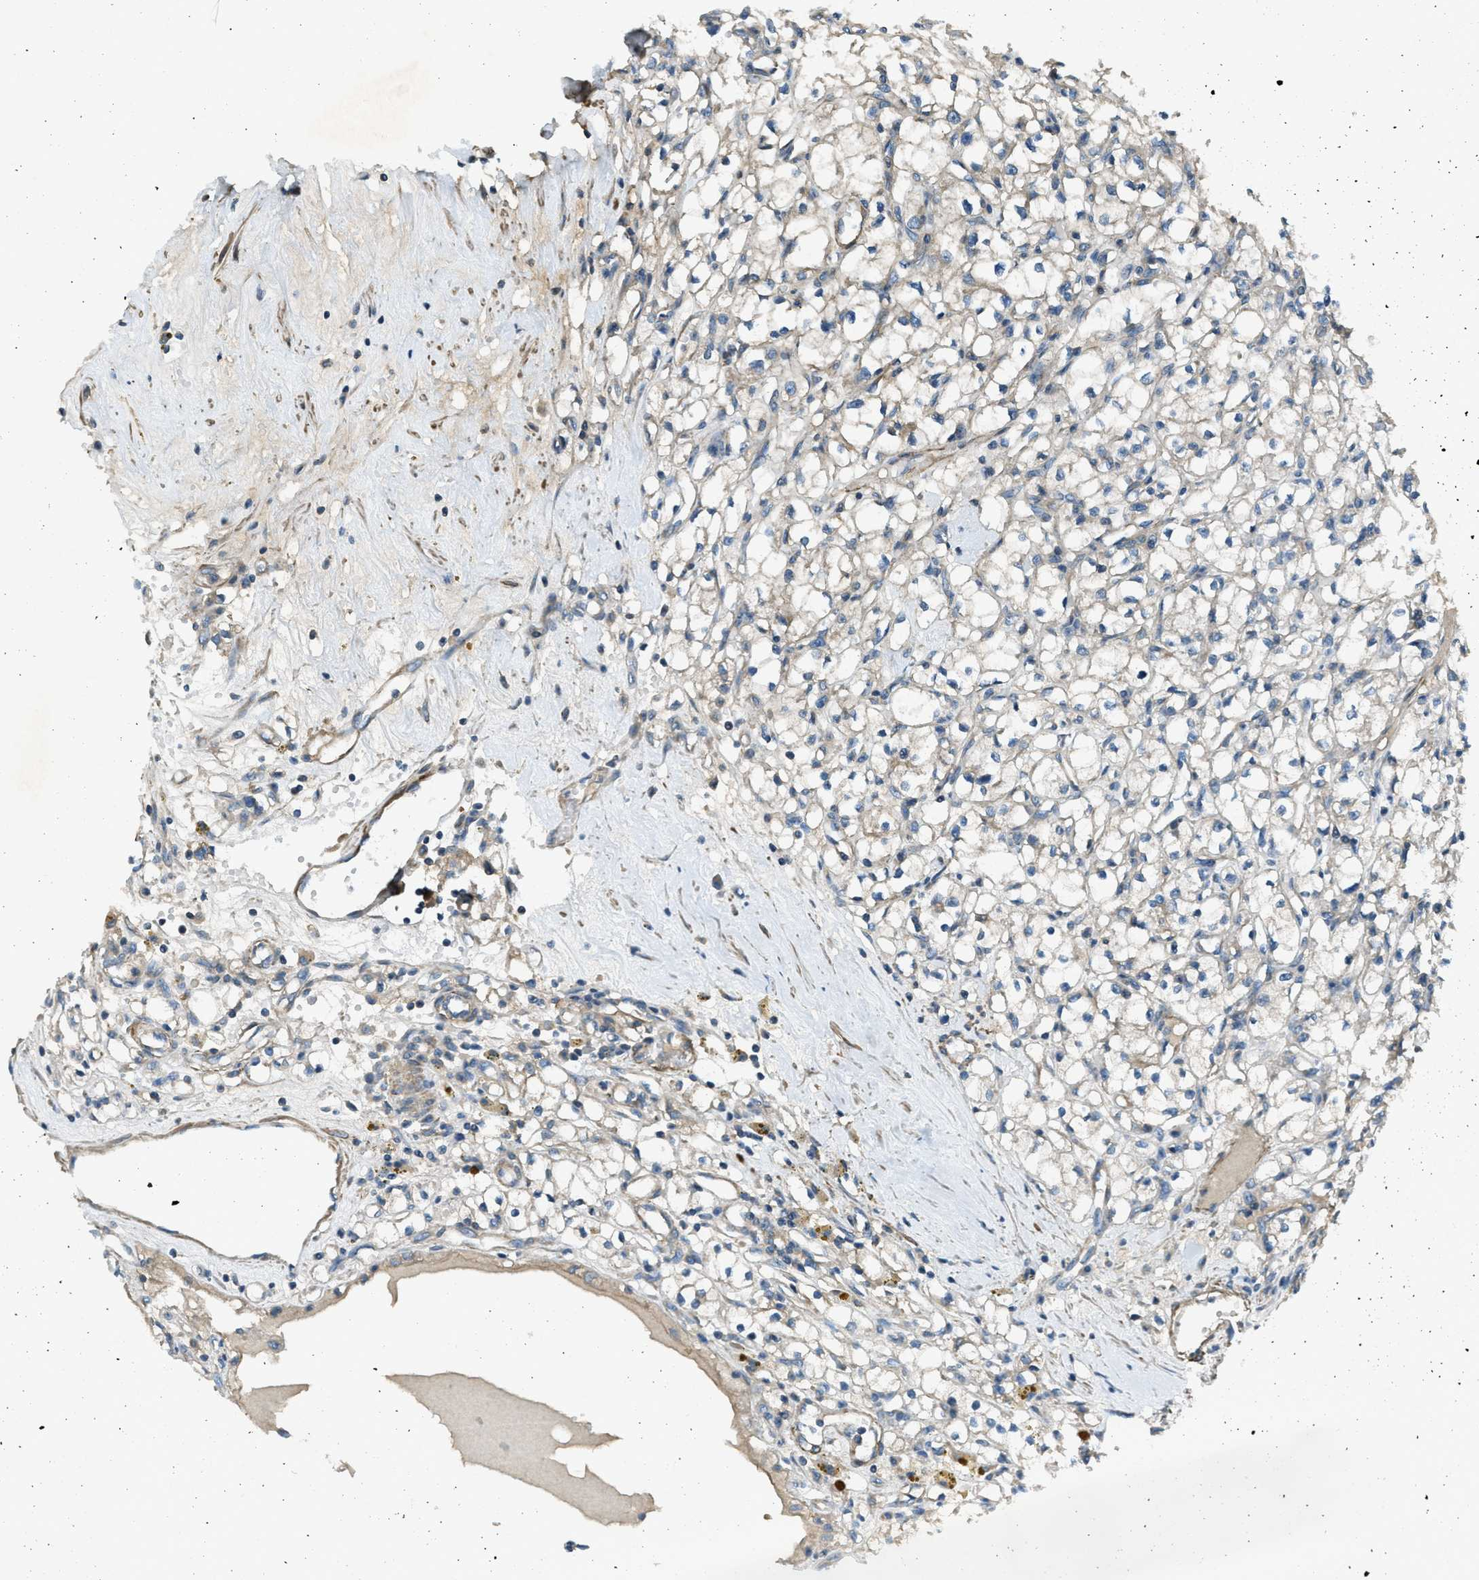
{"staining": {"intensity": "negative", "quantity": "none", "location": "none"}, "tissue": "renal cancer", "cell_type": "Tumor cells", "image_type": "cancer", "snomed": [{"axis": "morphology", "description": "Adenocarcinoma, NOS"}, {"axis": "topography", "description": "Kidney"}], "caption": "High magnification brightfield microscopy of renal cancer stained with DAB (3,3'-diaminobenzidine) (brown) and counterstained with hematoxylin (blue): tumor cells show no significant staining.", "gene": "VEZT", "patient": {"sex": "male", "age": 56}}